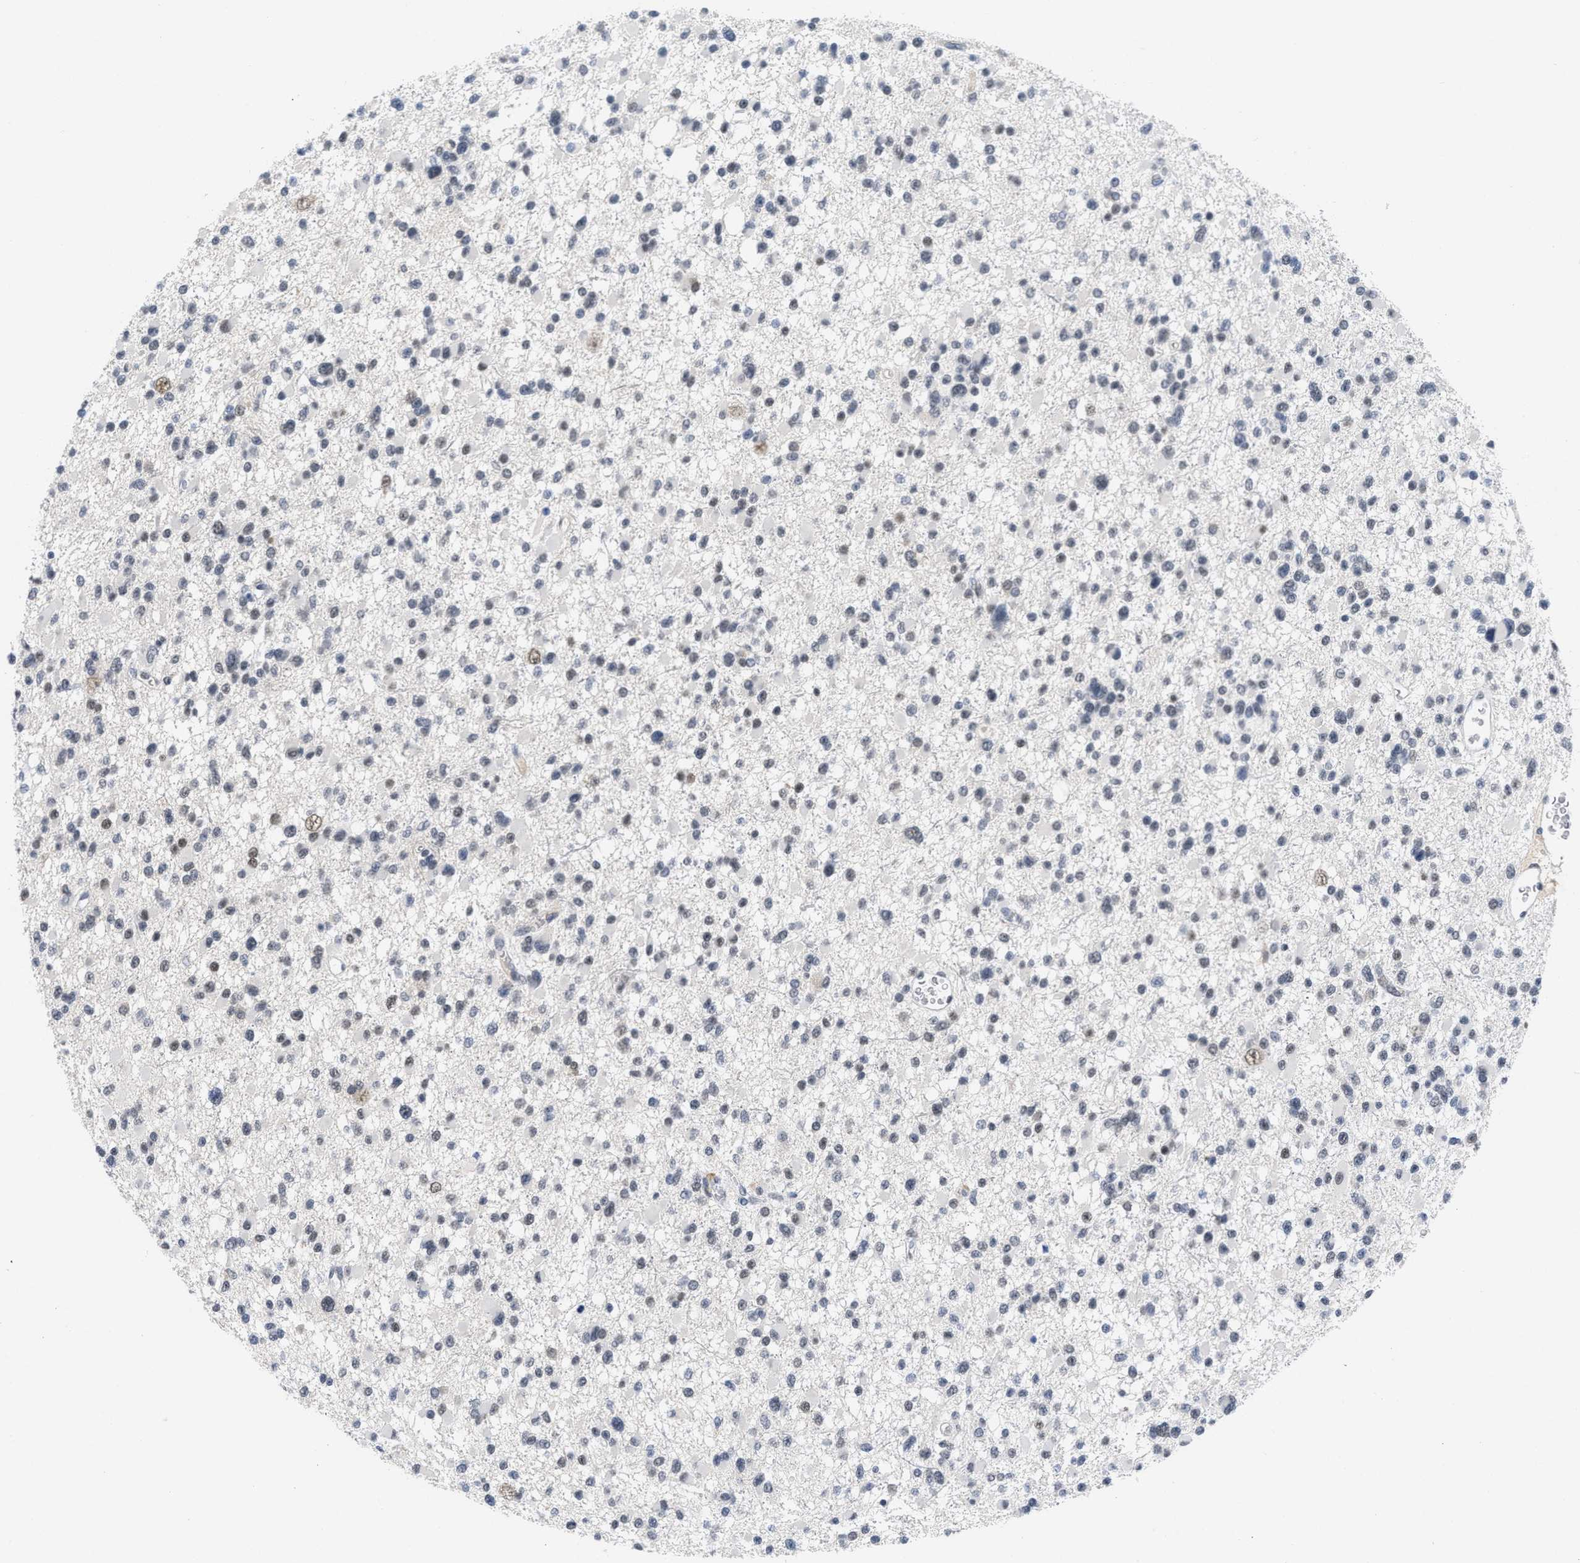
{"staining": {"intensity": "weak", "quantity": "25%-75%", "location": "nuclear"}, "tissue": "glioma", "cell_type": "Tumor cells", "image_type": "cancer", "snomed": [{"axis": "morphology", "description": "Glioma, malignant, Low grade"}, {"axis": "topography", "description": "Brain"}], "caption": "IHC of human glioma reveals low levels of weak nuclear staining in about 25%-75% of tumor cells. The protein of interest is stained brown, and the nuclei are stained in blue (DAB IHC with brightfield microscopy, high magnification).", "gene": "GGNBP2", "patient": {"sex": "female", "age": 22}}